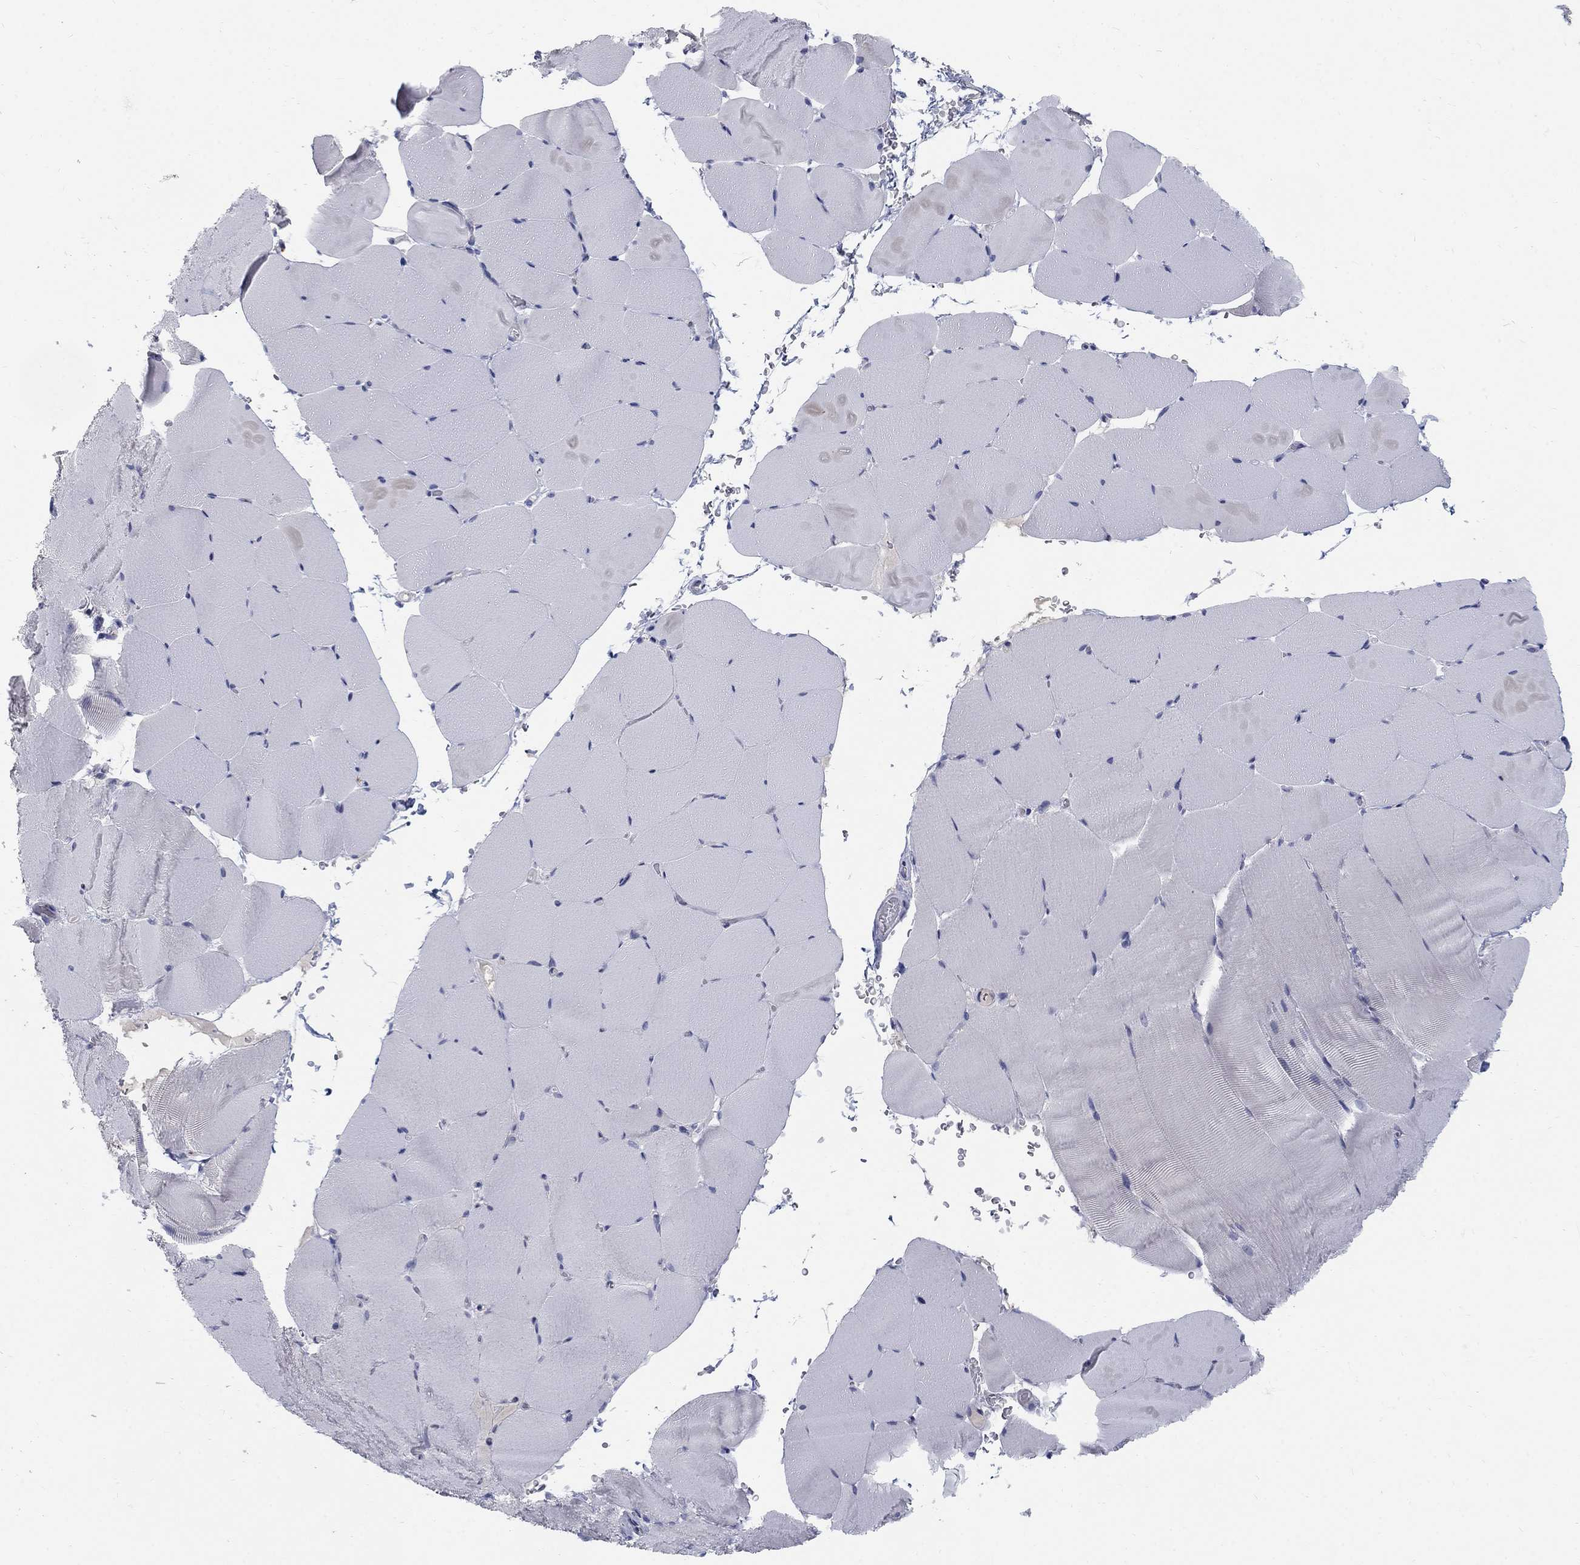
{"staining": {"intensity": "negative", "quantity": "none", "location": "none"}, "tissue": "skeletal muscle", "cell_type": "Myocytes", "image_type": "normal", "snomed": [{"axis": "morphology", "description": "Normal tissue, NOS"}, {"axis": "topography", "description": "Skeletal muscle"}], "caption": "This is an IHC image of benign human skeletal muscle. There is no positivity in myocytes.", "gene": "PANK3", "patient": {"sex": "female", "age": 37}}